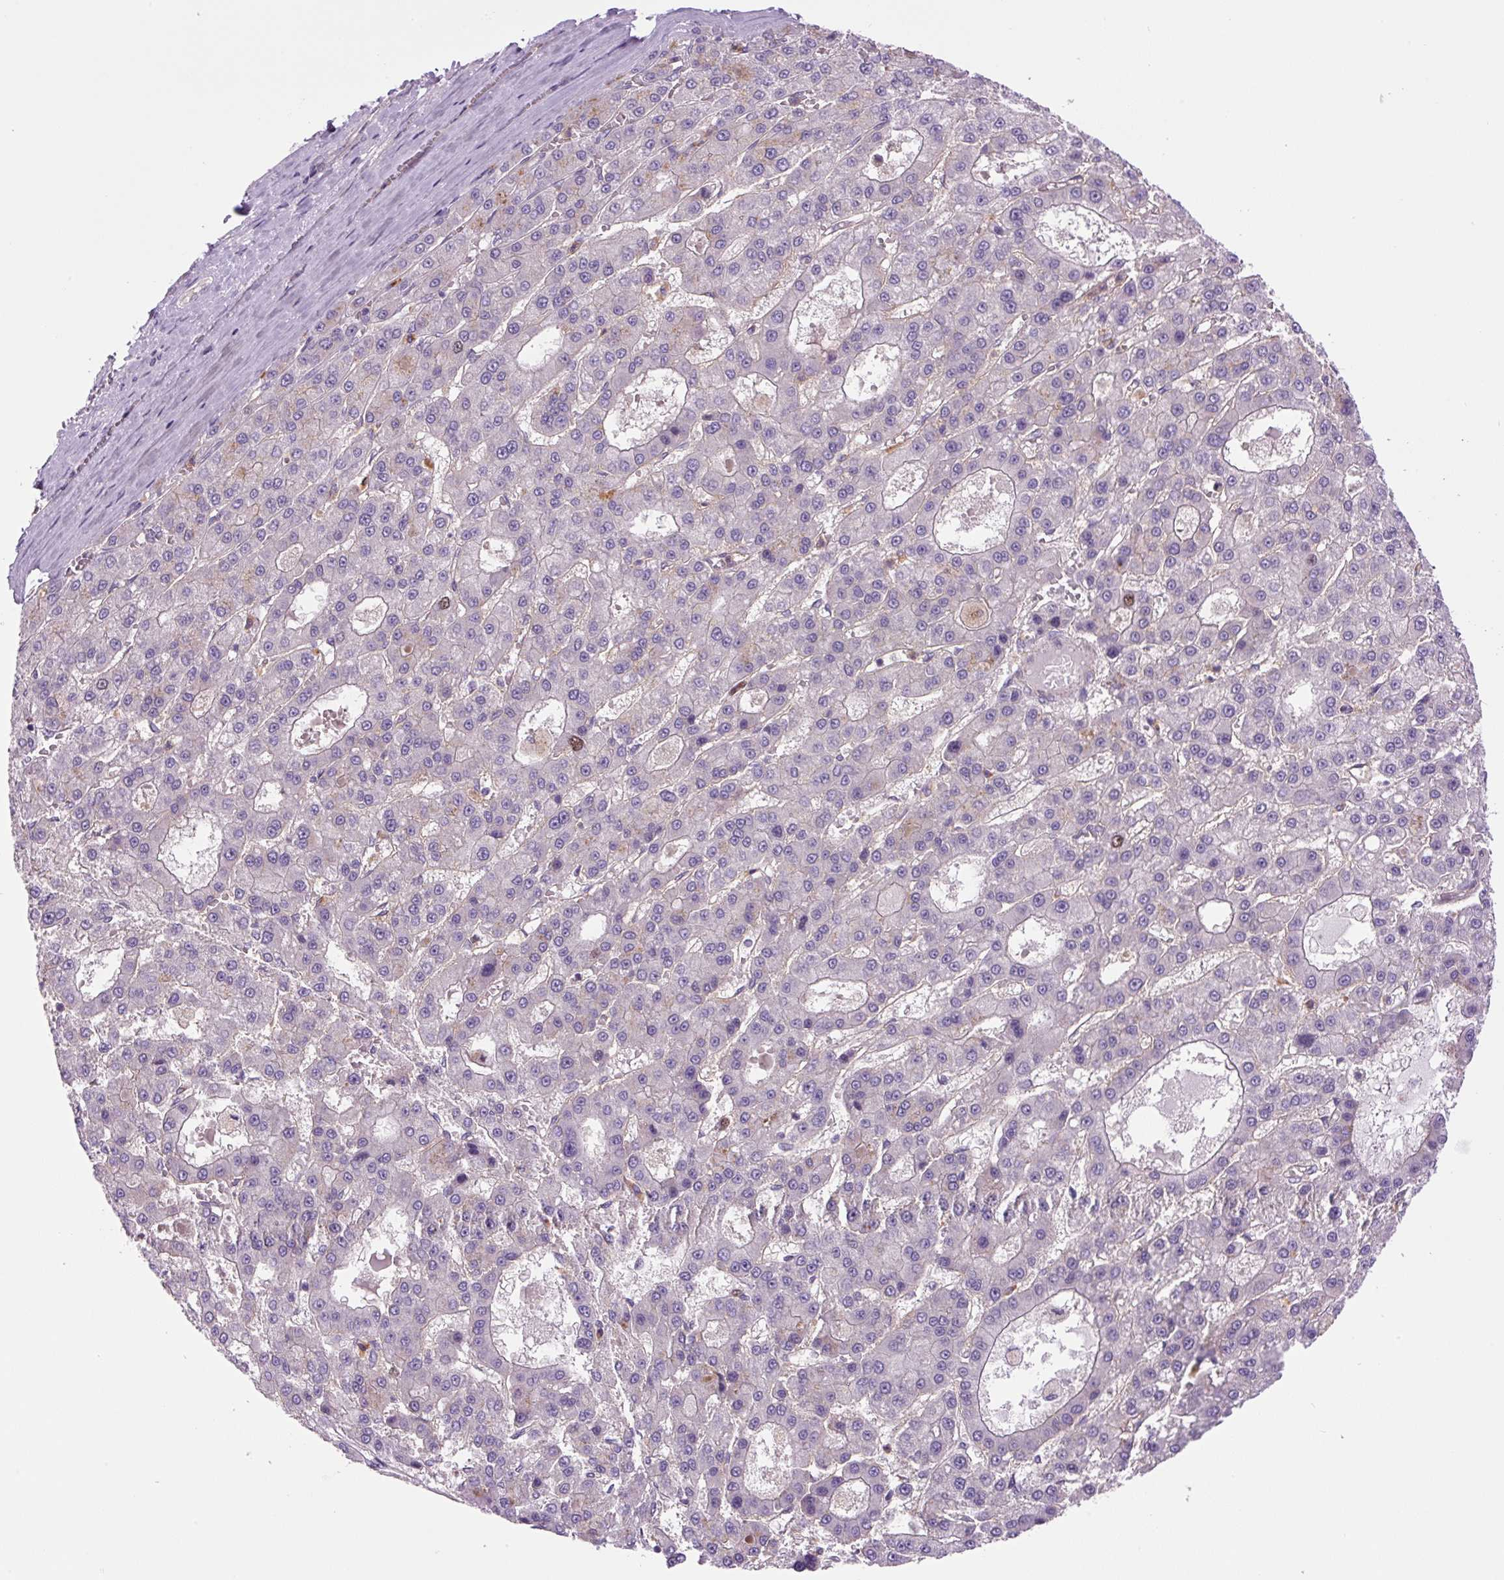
{"staining": {"intensity": "moderate", "quantity": "<25%", "location": "nuclear"}, "tissue": "liver cancer", "cell_type": "Tumor cells", "image_type": "cancer", "snomed": [{"axis": "morphology", "description": "Carcinoma, Hepatocellular, NOS"}, {"axis": "topography", "description": "Liver"}], "caption": "Tumor cells exhibit moderate nuclear staining in approximately <25% of cells in liver cancer. (brown staining indicates protein expression, while blue staining denotes nuclei).", "gene": "KIFC1", "patient": {"sex": "male", "age": 70}}